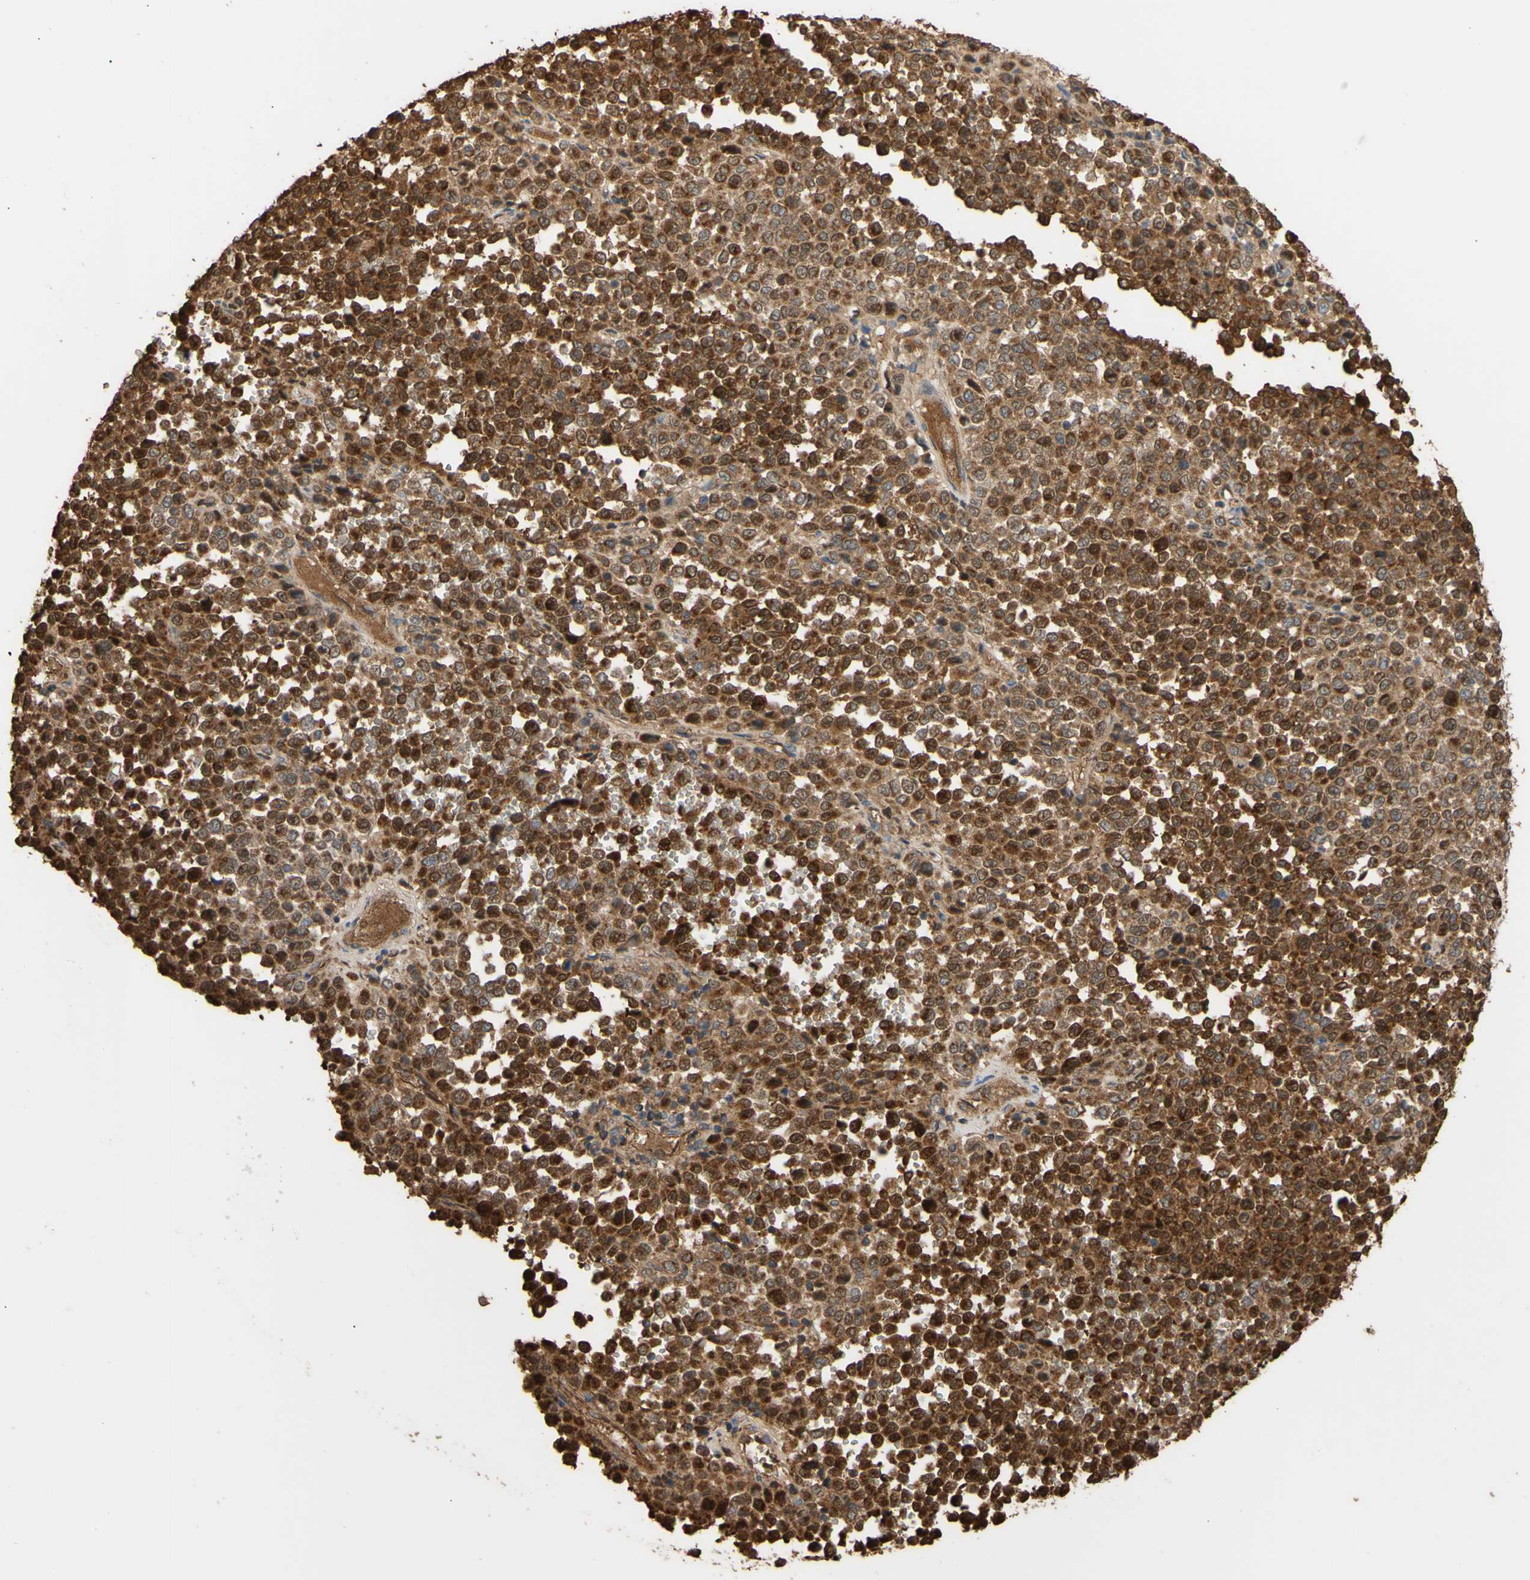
{"staining": {"intensity": "strong", "quantity": ">75%", "location": "cytoplasmic/membranous"}, "tissue": "melanoma", "cell_type": "Tumor cells", "image_type": "cancer", "snomed": [{"axis": "morphology", "description": "Malignant melanoma, Metastatic site"}, {"axis": "topography", "description": "Pancreas"}], "caption": "Strong cytoplasmic/membranous staining for a protein is present in about >75% of tumor cells of malignant melanoma (metastatic site) using IHC.", "gene": "ALDH9A1", "patient": {"sex": "female", "age": 30}}